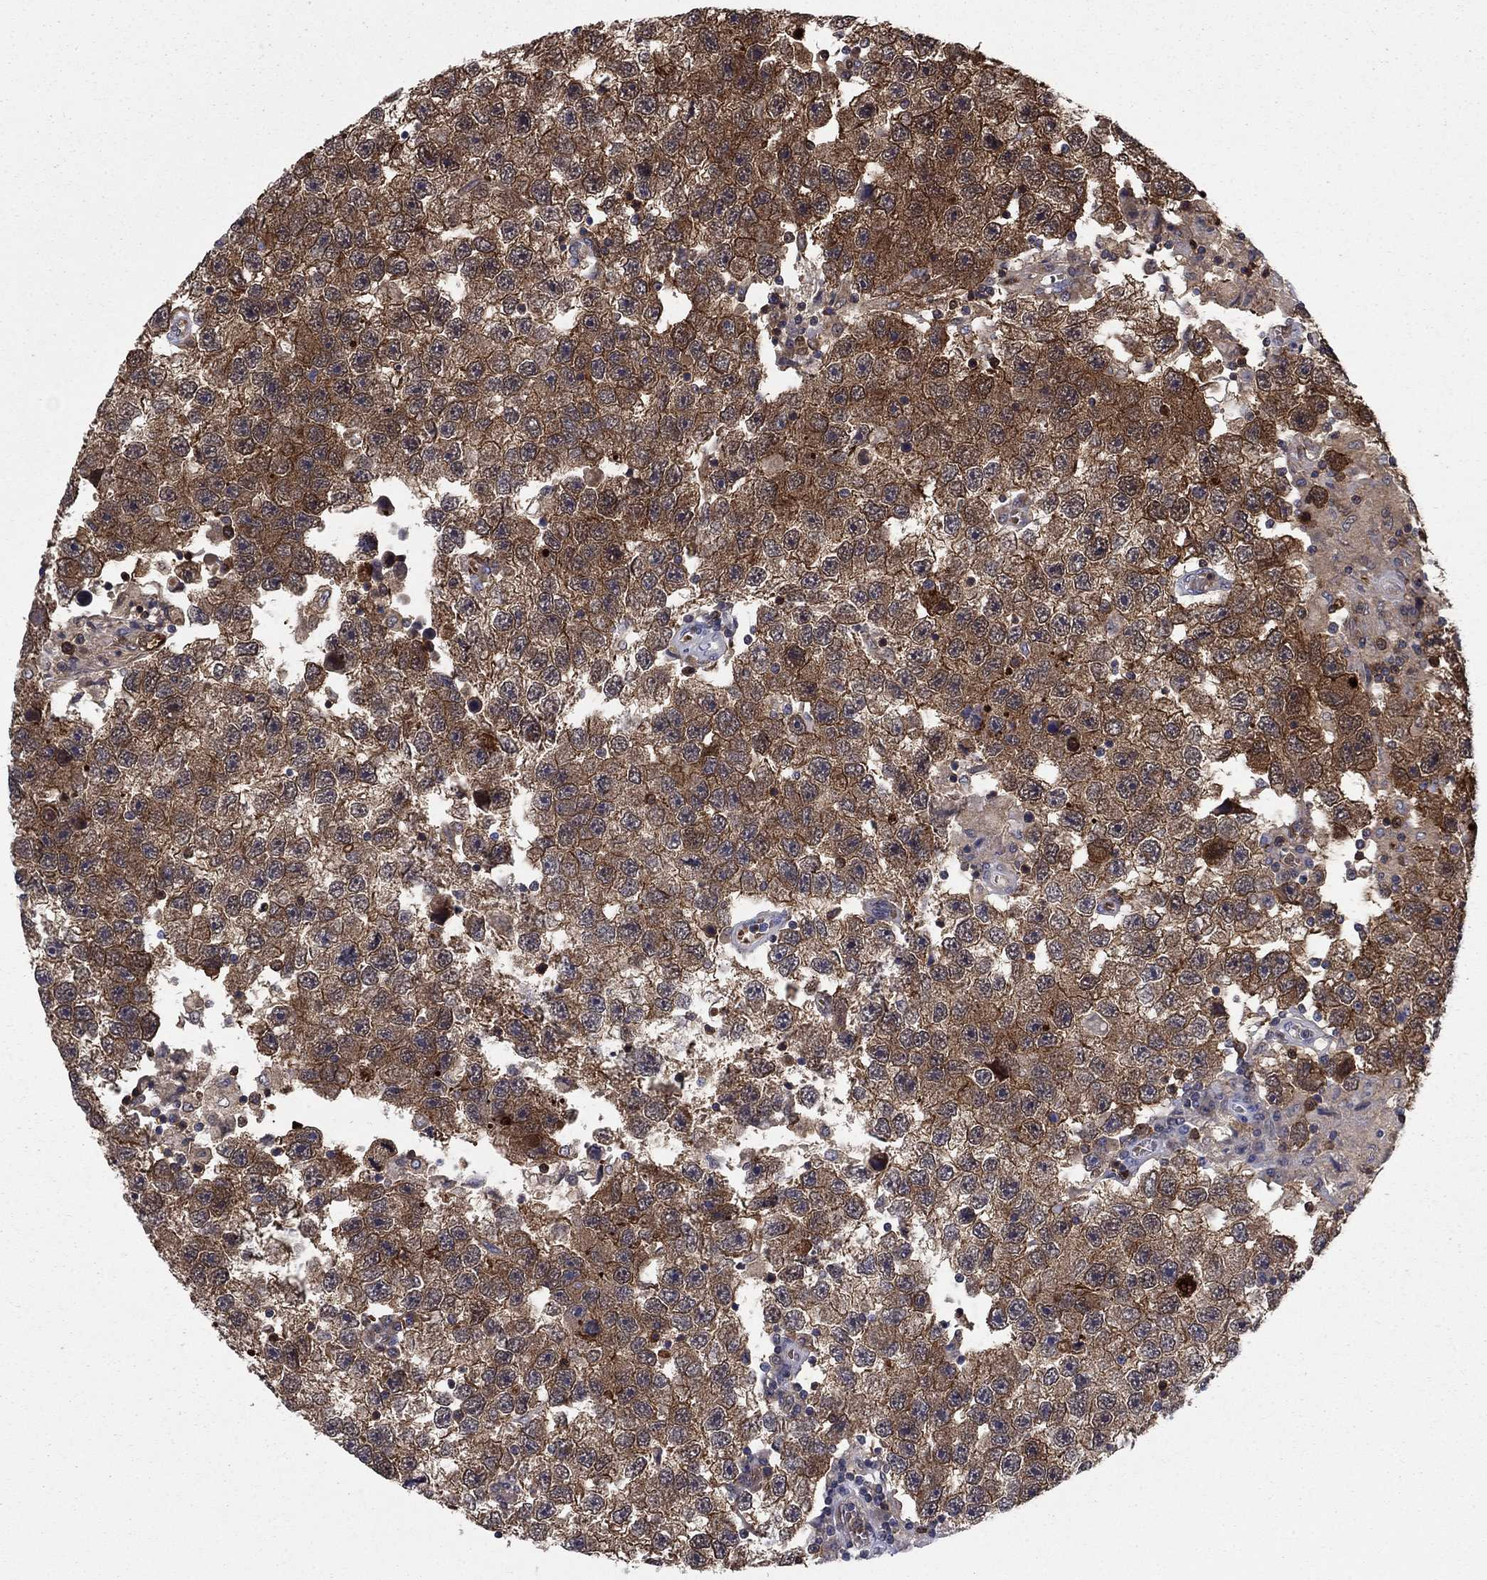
{"staining": {"intensity": "strong", "quantity": ">75%", "location": "cytoplasmic/membranous"}, "tissue": "testis cancer", "cell_type": "Tumor cells", "image_type": "cancer", "snomed": [{"axis": "morphology", "description": "Seminoma, NOS"}, {"axis": "topography", "description": "Testis"}], "caption": "A high-resolution photomicrograph shows immunohistochemistry (IHC) staining of seminoma (testis), which reveals strong cytoplasmic/membranous positivity in about >75% of tumor cells.", "gene": "STMN1", "patient": {"sex": "male", "age": 26}}